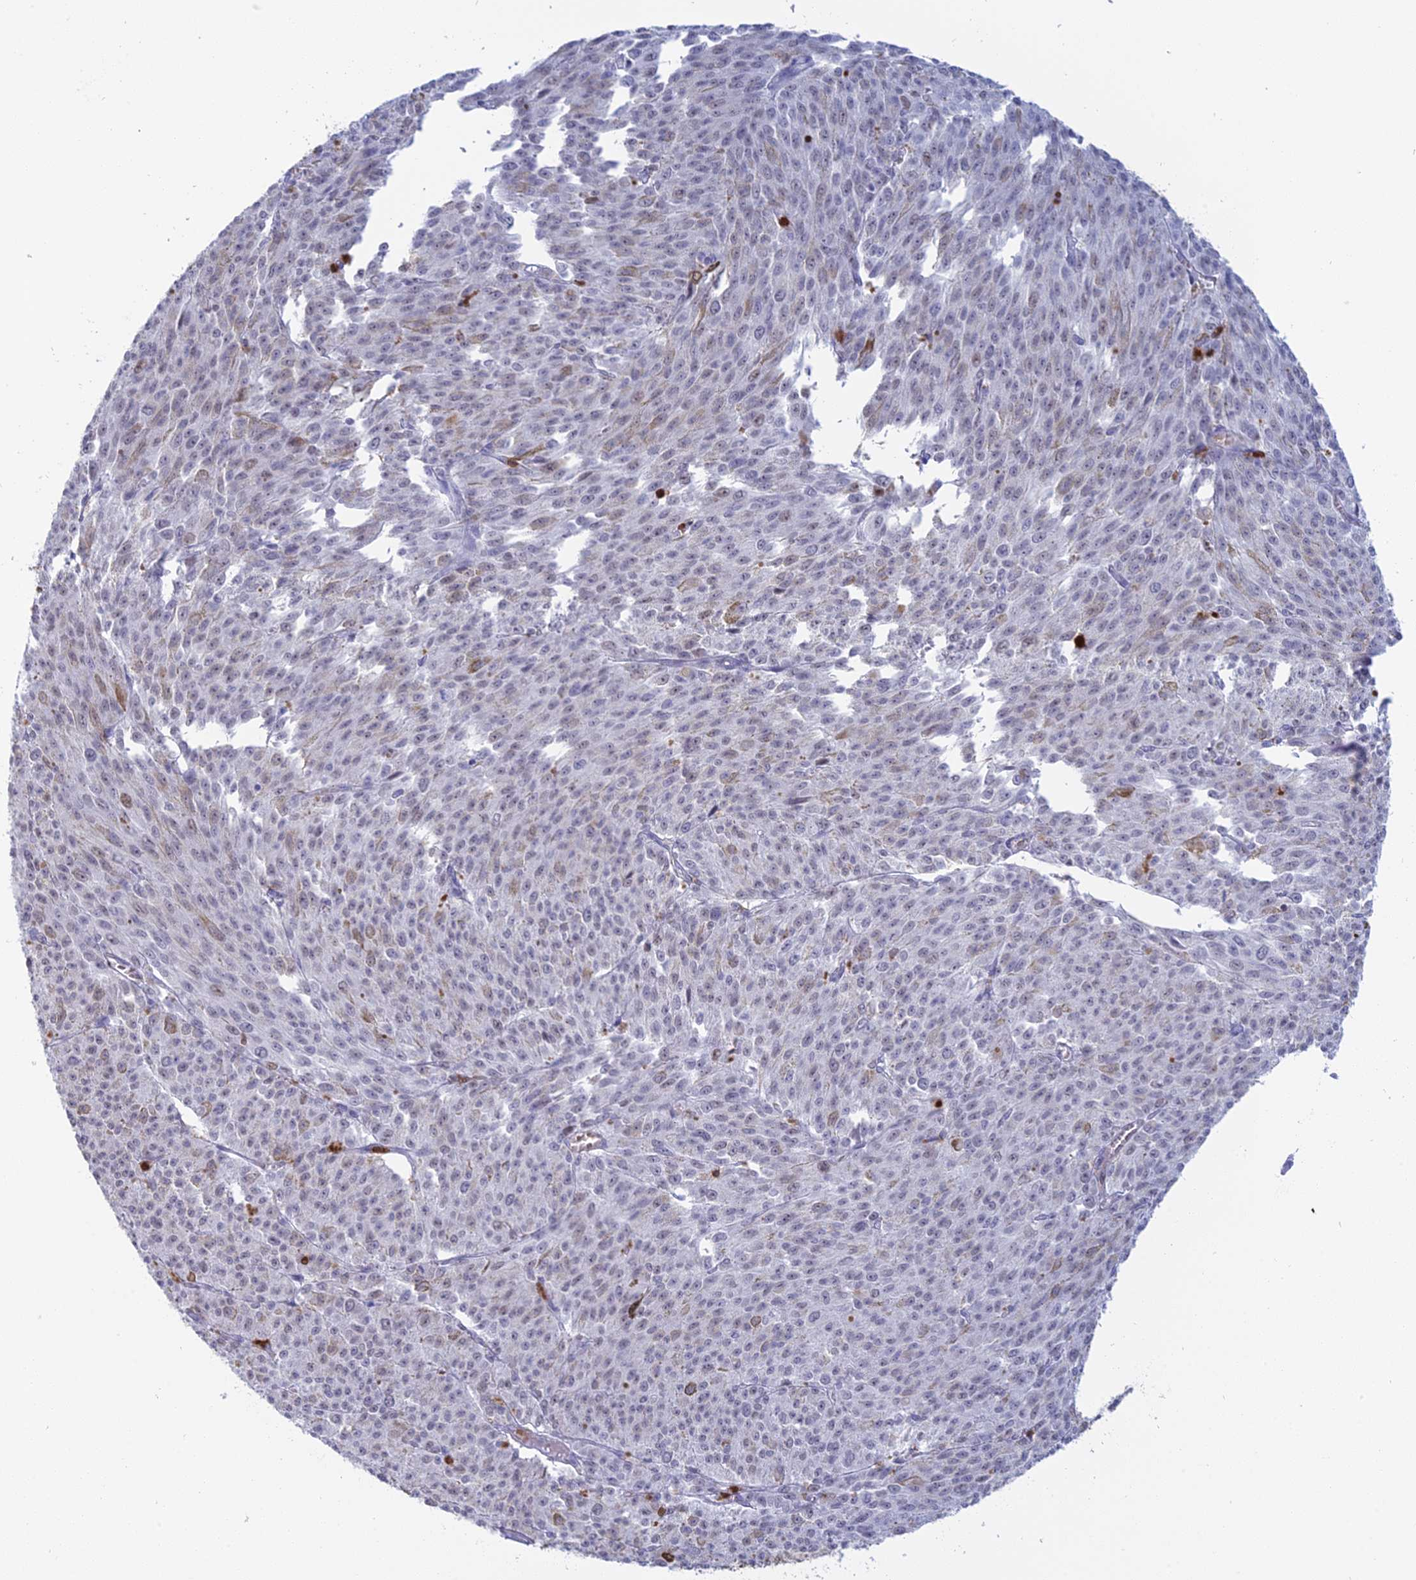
{"staining": {"intensity": "negative", "quantity": "none", "location": "none"}, "tissue": "melanoma", "cell_type": "Tumor cells", "image_type": "cancer", "snomed": [{"axis": "morphology", "description": "Malignant melanoma, NOS"}, {"axis": "topography", "description": "Skin"}], "caption": "An immunohistochemistry photomicrograph of malignant melanoma is shown. There is no staining in tumor cells of malignant melanoma.", "gene": "PGBD4", "patient": {"sex": "female", "age": 52}}